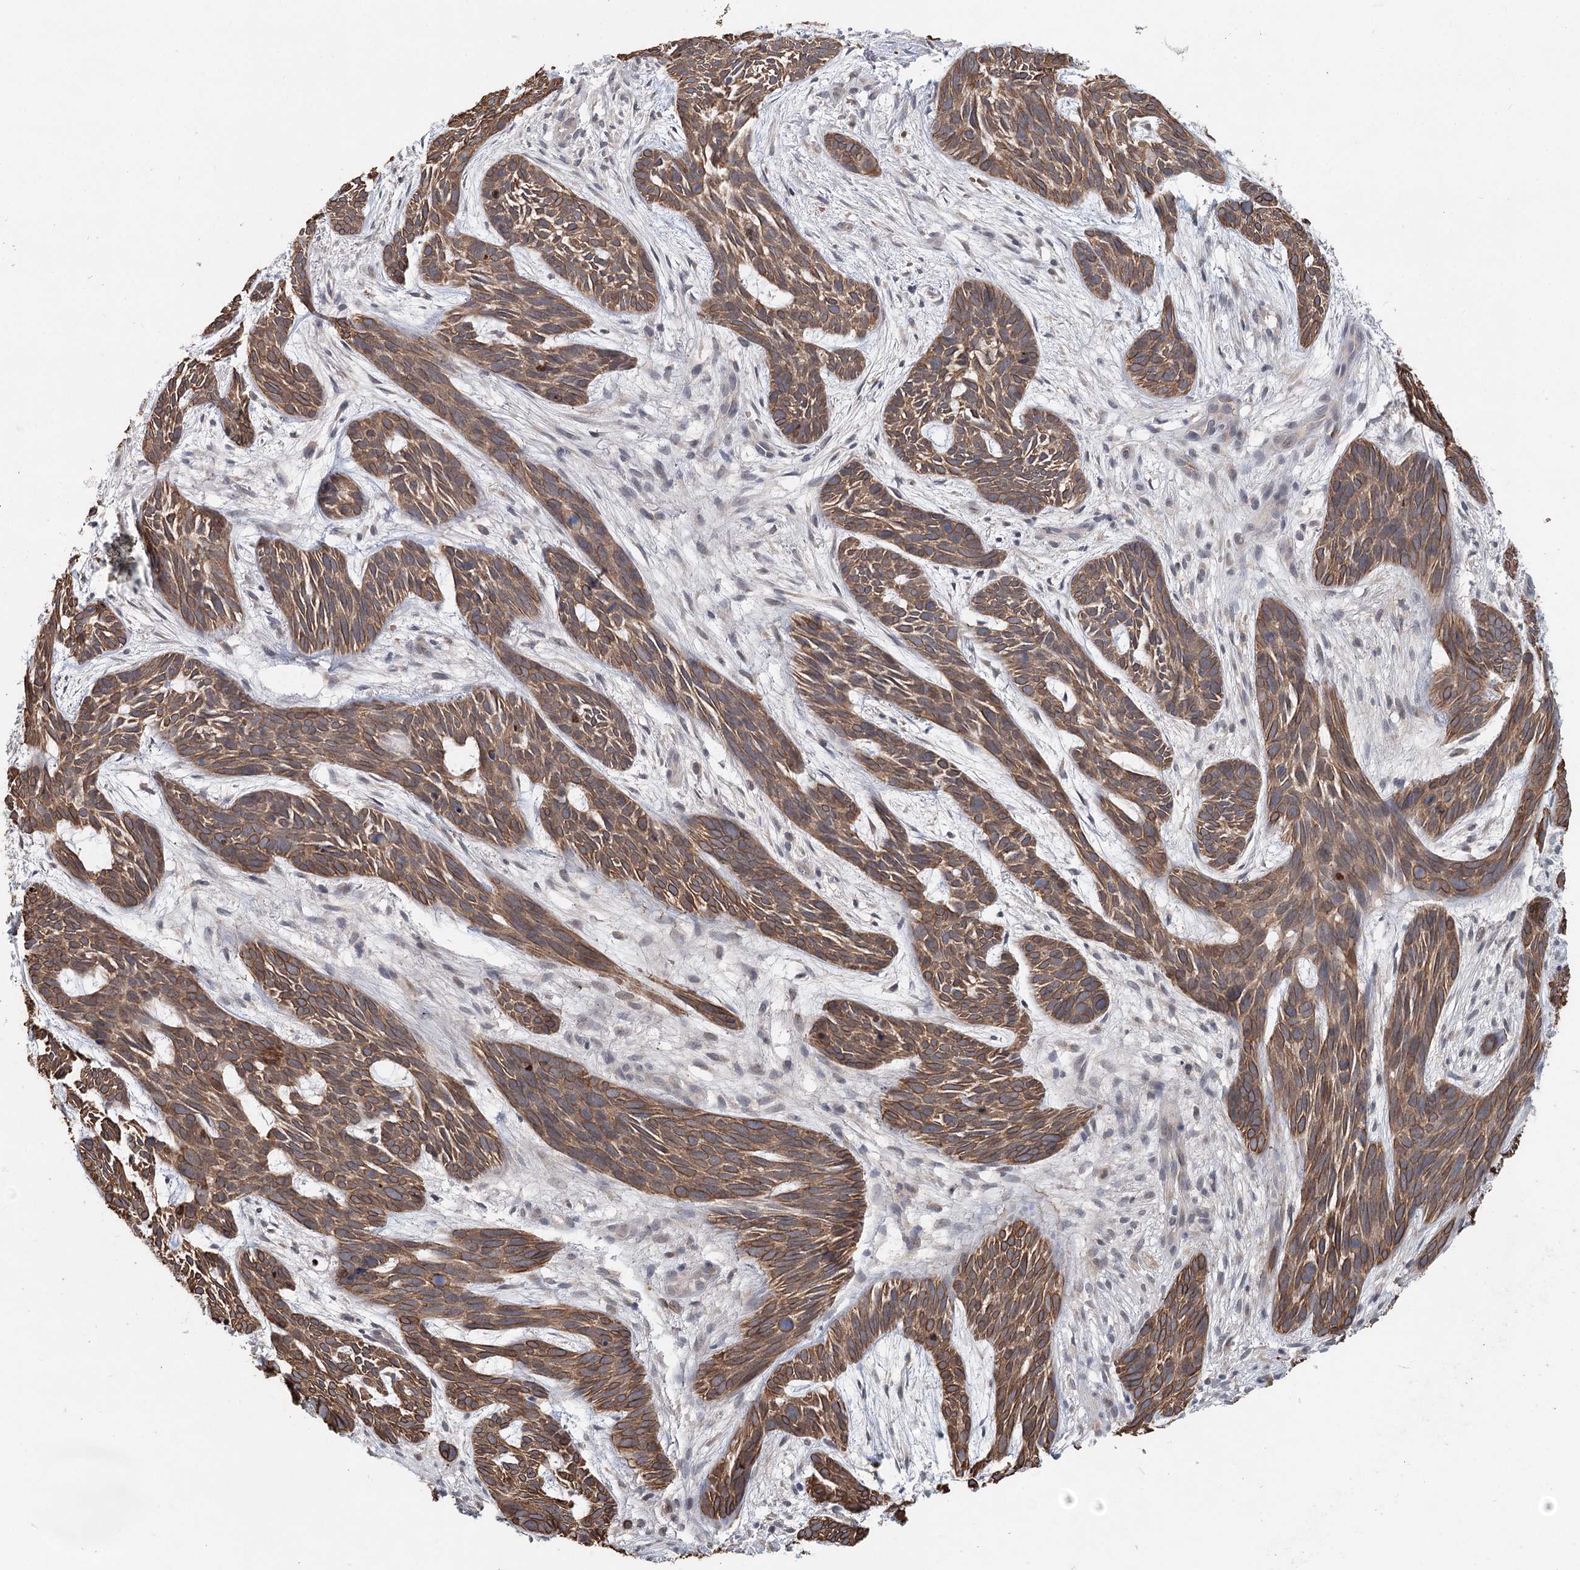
{"staining": {"intensity": "moderate", "quantity": ">75%", "location": "cytoplasmic/membranous"}, "tissue": "skin cancer", "cell_type": "Tumor cells", "image_type": "cancer", "snomed": [{"axis": "morphology", "description": "Basal cell carcinoma"}, {"axis": "topography", "description": "Skin"}], "caption": "Immunohistochemistry (IHC) (DAB) staining of skin cancer displays moderate cytoplasmic/membranous protein staining in about >75% of tumor cells.", "gene": "FBXO7", "patient": {"sex": "male", "age": 89}}